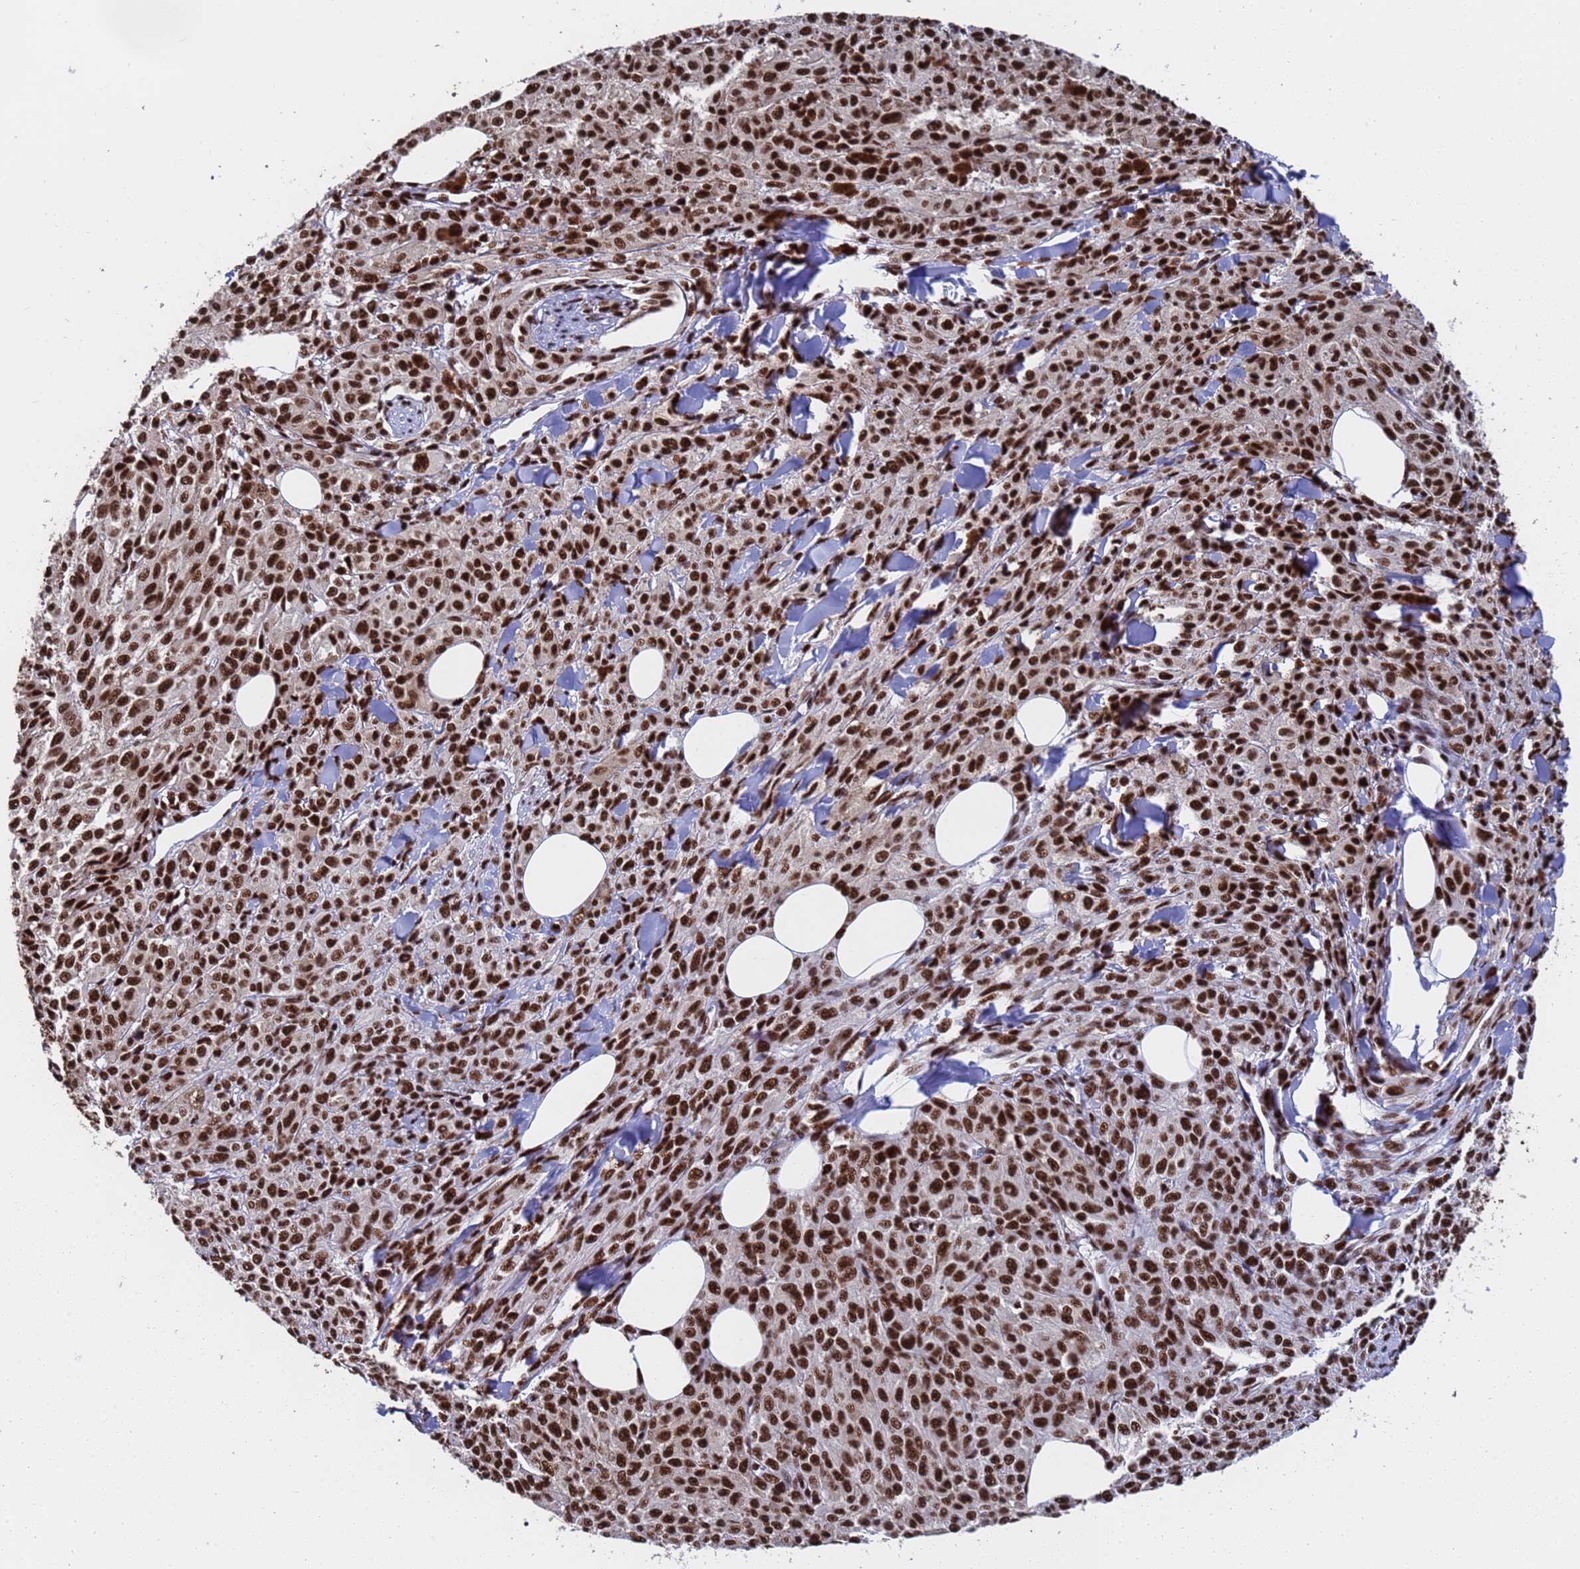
{"staining": {"intensity": "strong", "quantity": ">75%", "location": "nuclear"}, "tissue": "melanoma", "cell_type": "Tumor cells", "image_type": "cancer", "snomed": [{"axis": "morphology", "description": "Malignant melanoma, NOS"}, {"axis": "topography", "description": "Skin"}], "caption": "Malignant melanoma stained with a brown dye reveals strong nuclear positive staining in about >75% of tumor cells.", "gene": "SF3B2", "patient": {"sex": "female", "age": 52}}